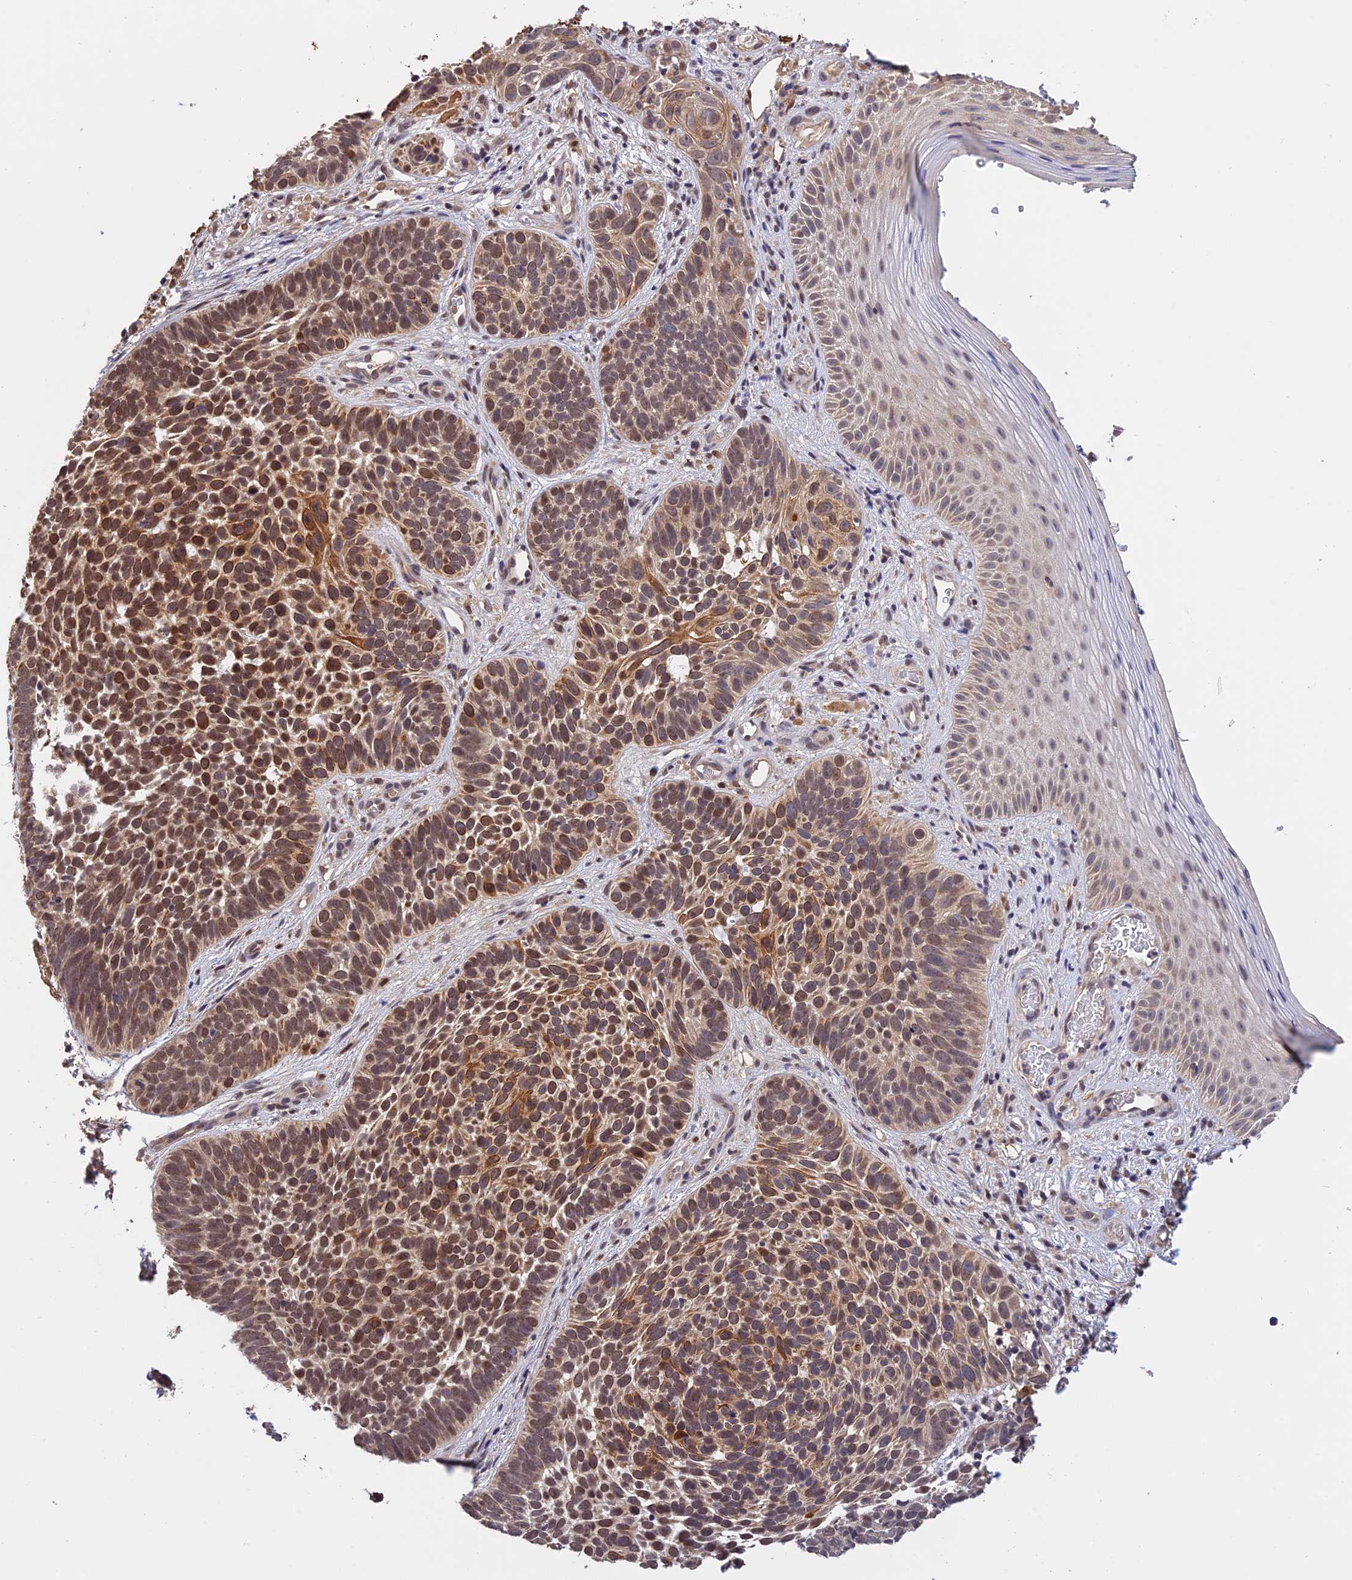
{"staining": {"intensity": "moderate", "quantity": ">75%", "location": "cytoplasmic/membranous,nuclear"}, "tissue": "skin cancer", "cell_type": "Tumor cells", "image_type": "cancer", "snomed": [{"axis": "morphology", "description": "Basal cell carcinoma"}, {"axis": "topography", "description": "Skin"}], "caption": "Protein staining of basal cell carcinoma (skin) tissue exhibits moderate cytoplasmic/membranous and nuclear positivity in about >75% of tumor cells. The protein of interest is shown in brown color, while the nuclei are stained blue.", "gene": "MNS1", "patient": {"sex": "male", "age": 89}}